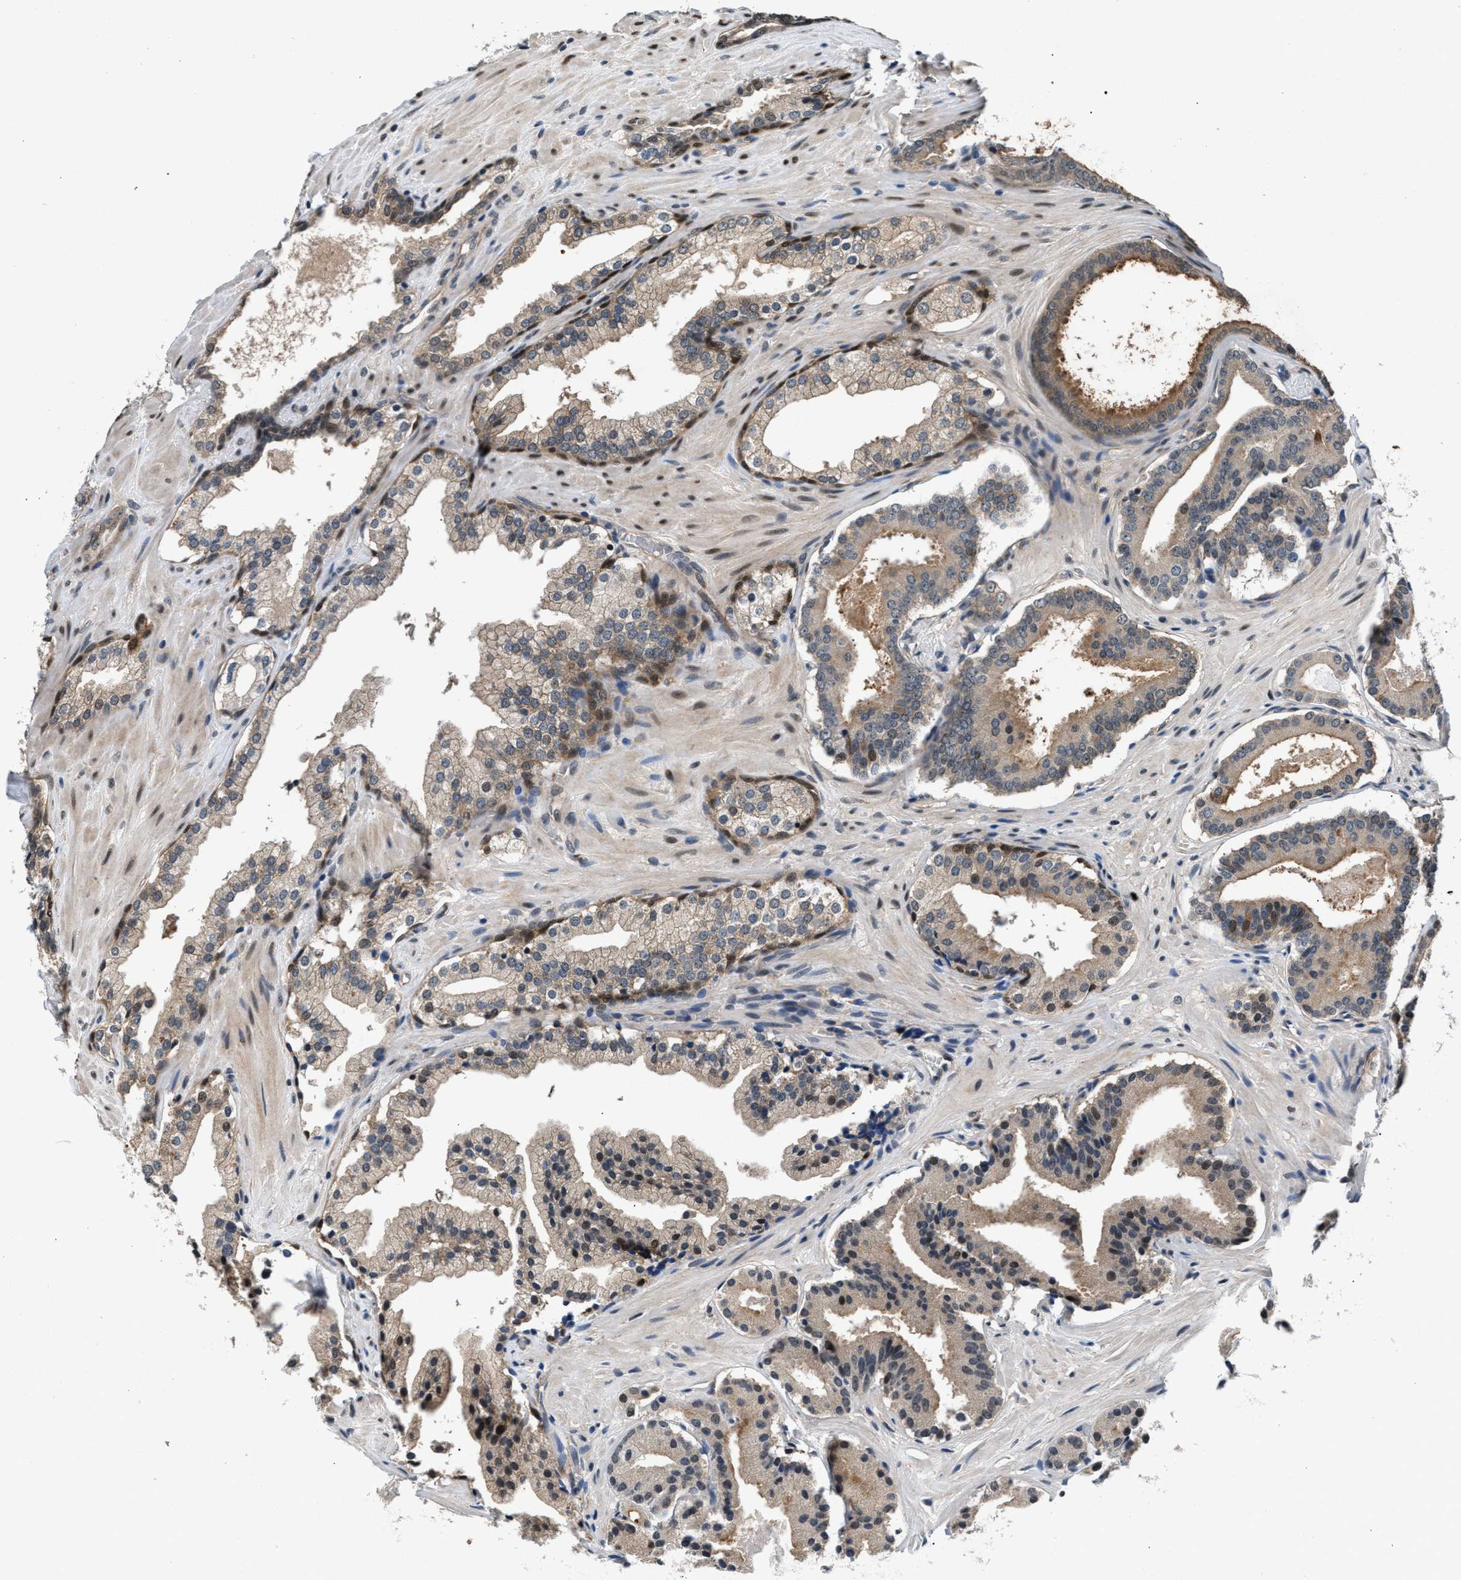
{"staining": {"intensity": "weak", "quantity": "25%-75%", "location": "cytoplasmic/membranous"}, "tissue": "prostate cancer", "cell_type": "Tumor cells", "image_type": "cancer", "snomed": [{"axis": "morphology", "description": "Adenocarcinoma, Low grade"}, {"axis": "topography", "description": "Prostate"}], "caption": "This histopathology image exhibits immunohistochemistry (IHC) staining of adenocarcinoma (low-grade) (prostate), with low weak cytoplasmic/membranous positivity in approximately 25%-75% of tumor cells.", "gene": "RBM33", "patient": {"sex": "male", "age": 51}}